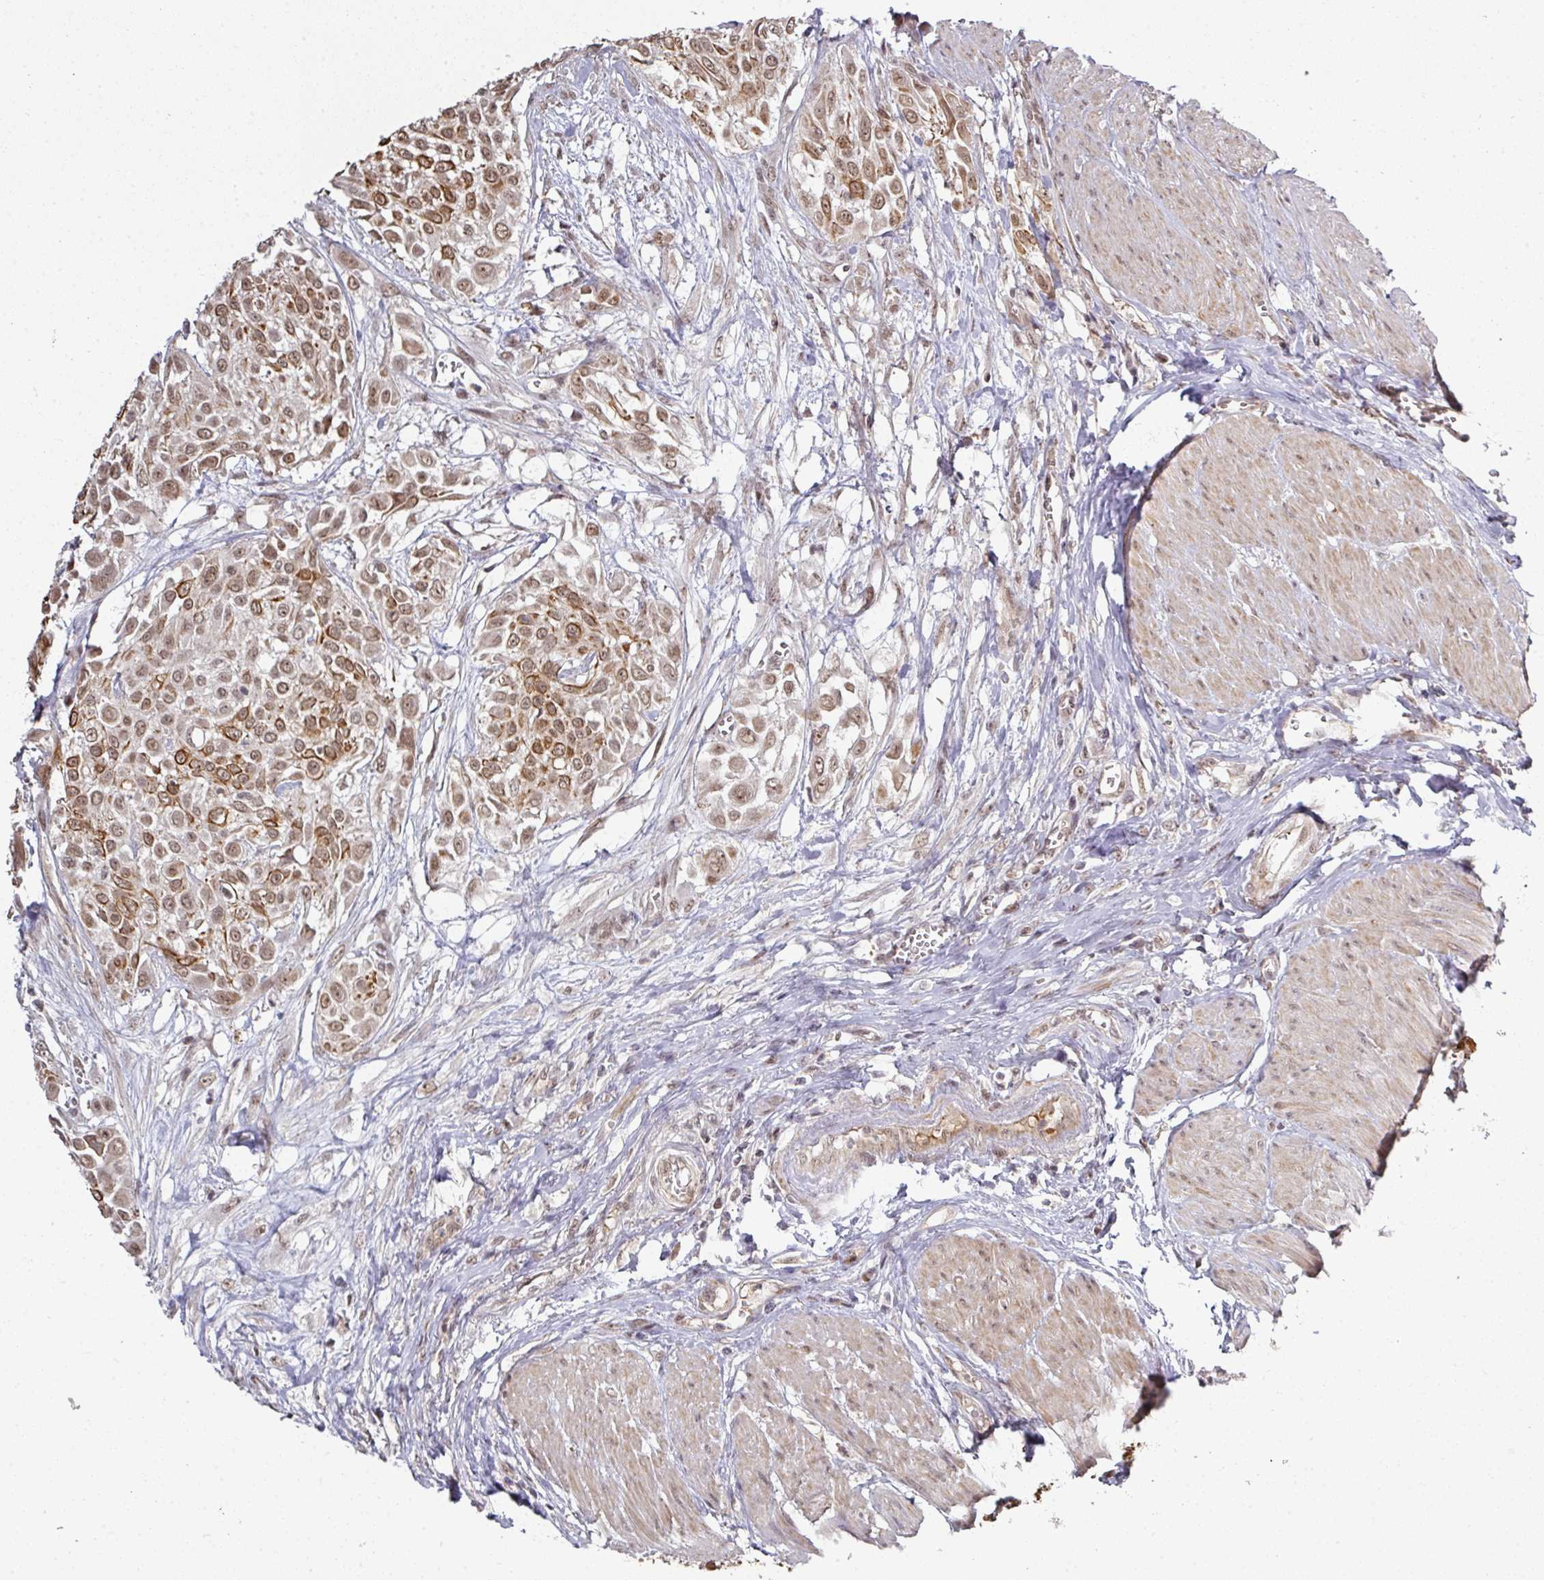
{"staining": {"intensity": "moderate", "quantity": ">75%", "location": "cytoplasmic/membranous,nuclear"}, "tissue": "urothelial cancer", "cell_type": "Tumor cells", "image_type": "cancer", "snomed": [{"axis": "morphology", "description": "Urothelial carcinoma, High grade"}, {"axis": "topography", "description": "Urinary bladder"}], "caption": "Urothelial cancer was stained to show a protein in brown. There is medium levels of moderate cytoplasmic/membranous and nuclear staining in about >75% of tumor cells.", "gene": "GTF2H3", "patient": {"sex": "male", "age": 57}}